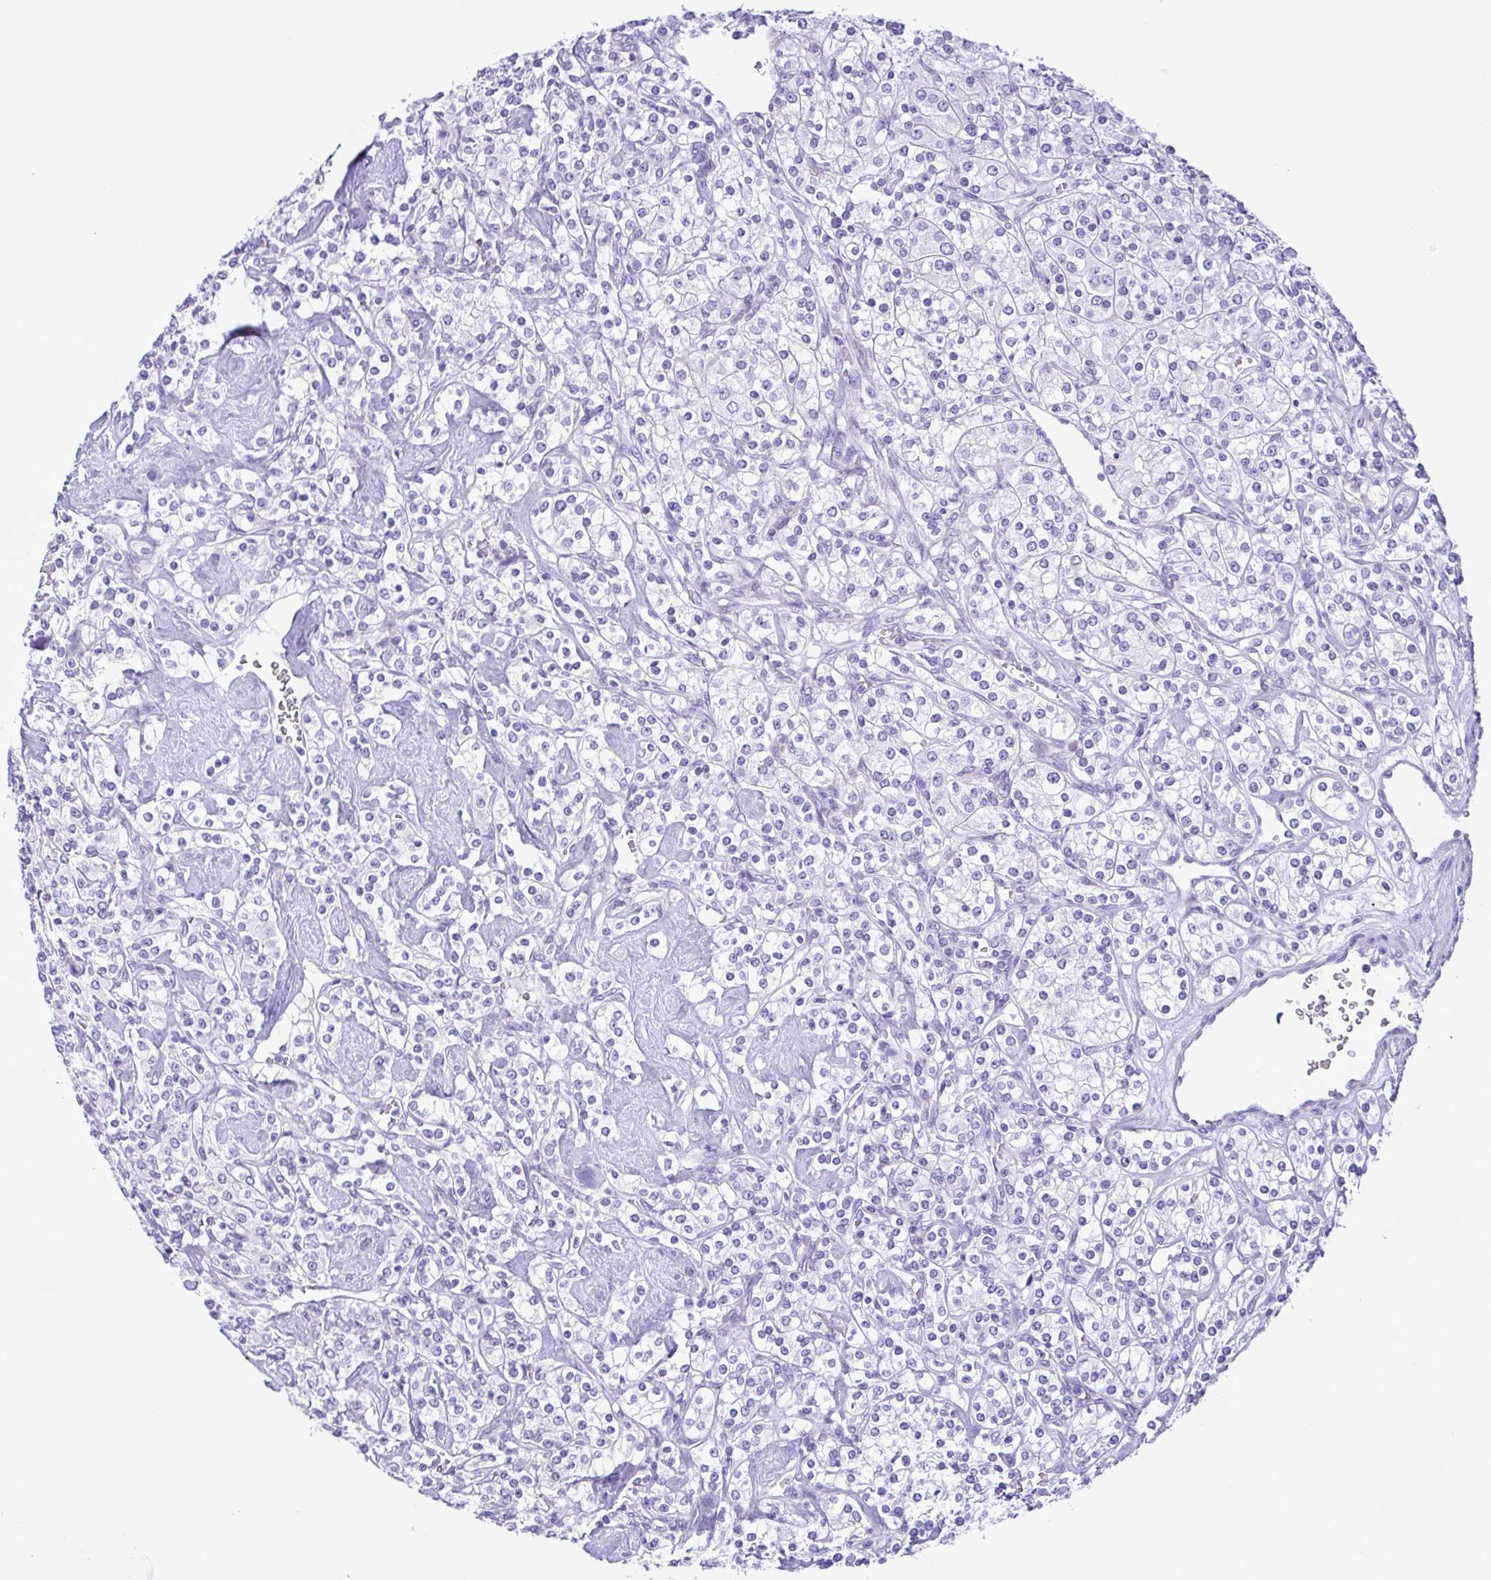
{"staining": {"intensity": "negative", "quantity": "none", "location": "none"}, "tissue": "renal cancer", "cell_type": "Tumor cells", "image_type": "cancer", "snomed": [{"axis": "morphology", "description": "Adenocarcinoma, NOS"}, {"axis": "topography", "description": "Kidney"}], "caption": "Renal adenocarcinoma stained for a protein using immunohistochemistry (IHC) exhibits no staining tumor cells.", "gene": "PAK3", "patient": {"sex": "male", "age": 77}}